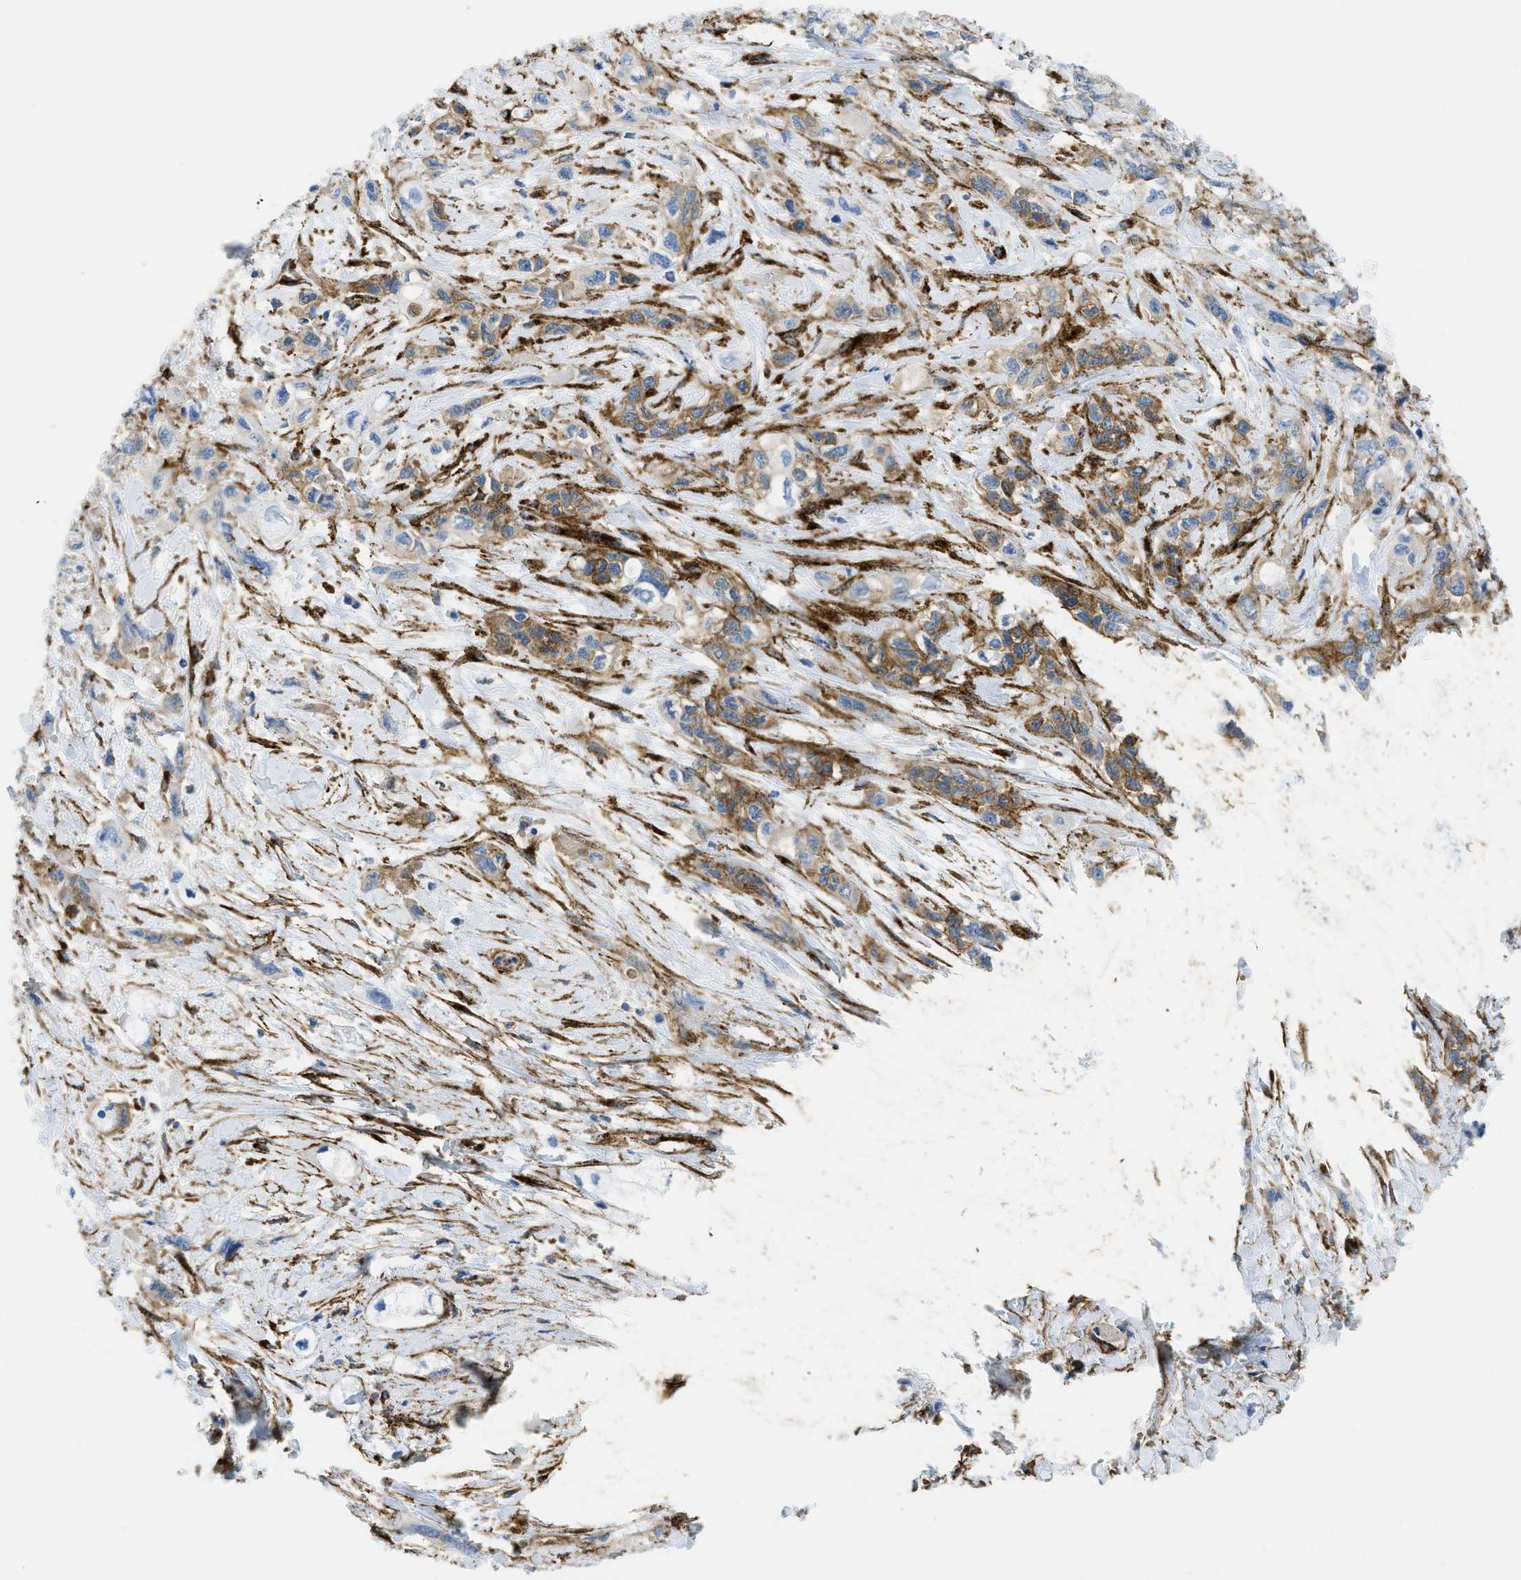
{"staining": {"intensity": "moderate", "quantity": ">75%", "location": "cytoplasmic/membranous"}, "tissue": "pancreatic cancer", "cell_type": "Tumor cells", "image_type": "cancer", "snomed": [{"axis": "morphology", "description": "Adenocarcinoma, NOS"}, {"axis": "topography", "description": "Pancreas"}], "caption": "This image exhibits immunohistochemistry staining of pancreatic adenocarcinoma, with medium moderate cytoplasmic/membranous staining in about >75% of tumor cells.", "gene": "HIP1", "patient": {"sex": "male", "age": 74}}